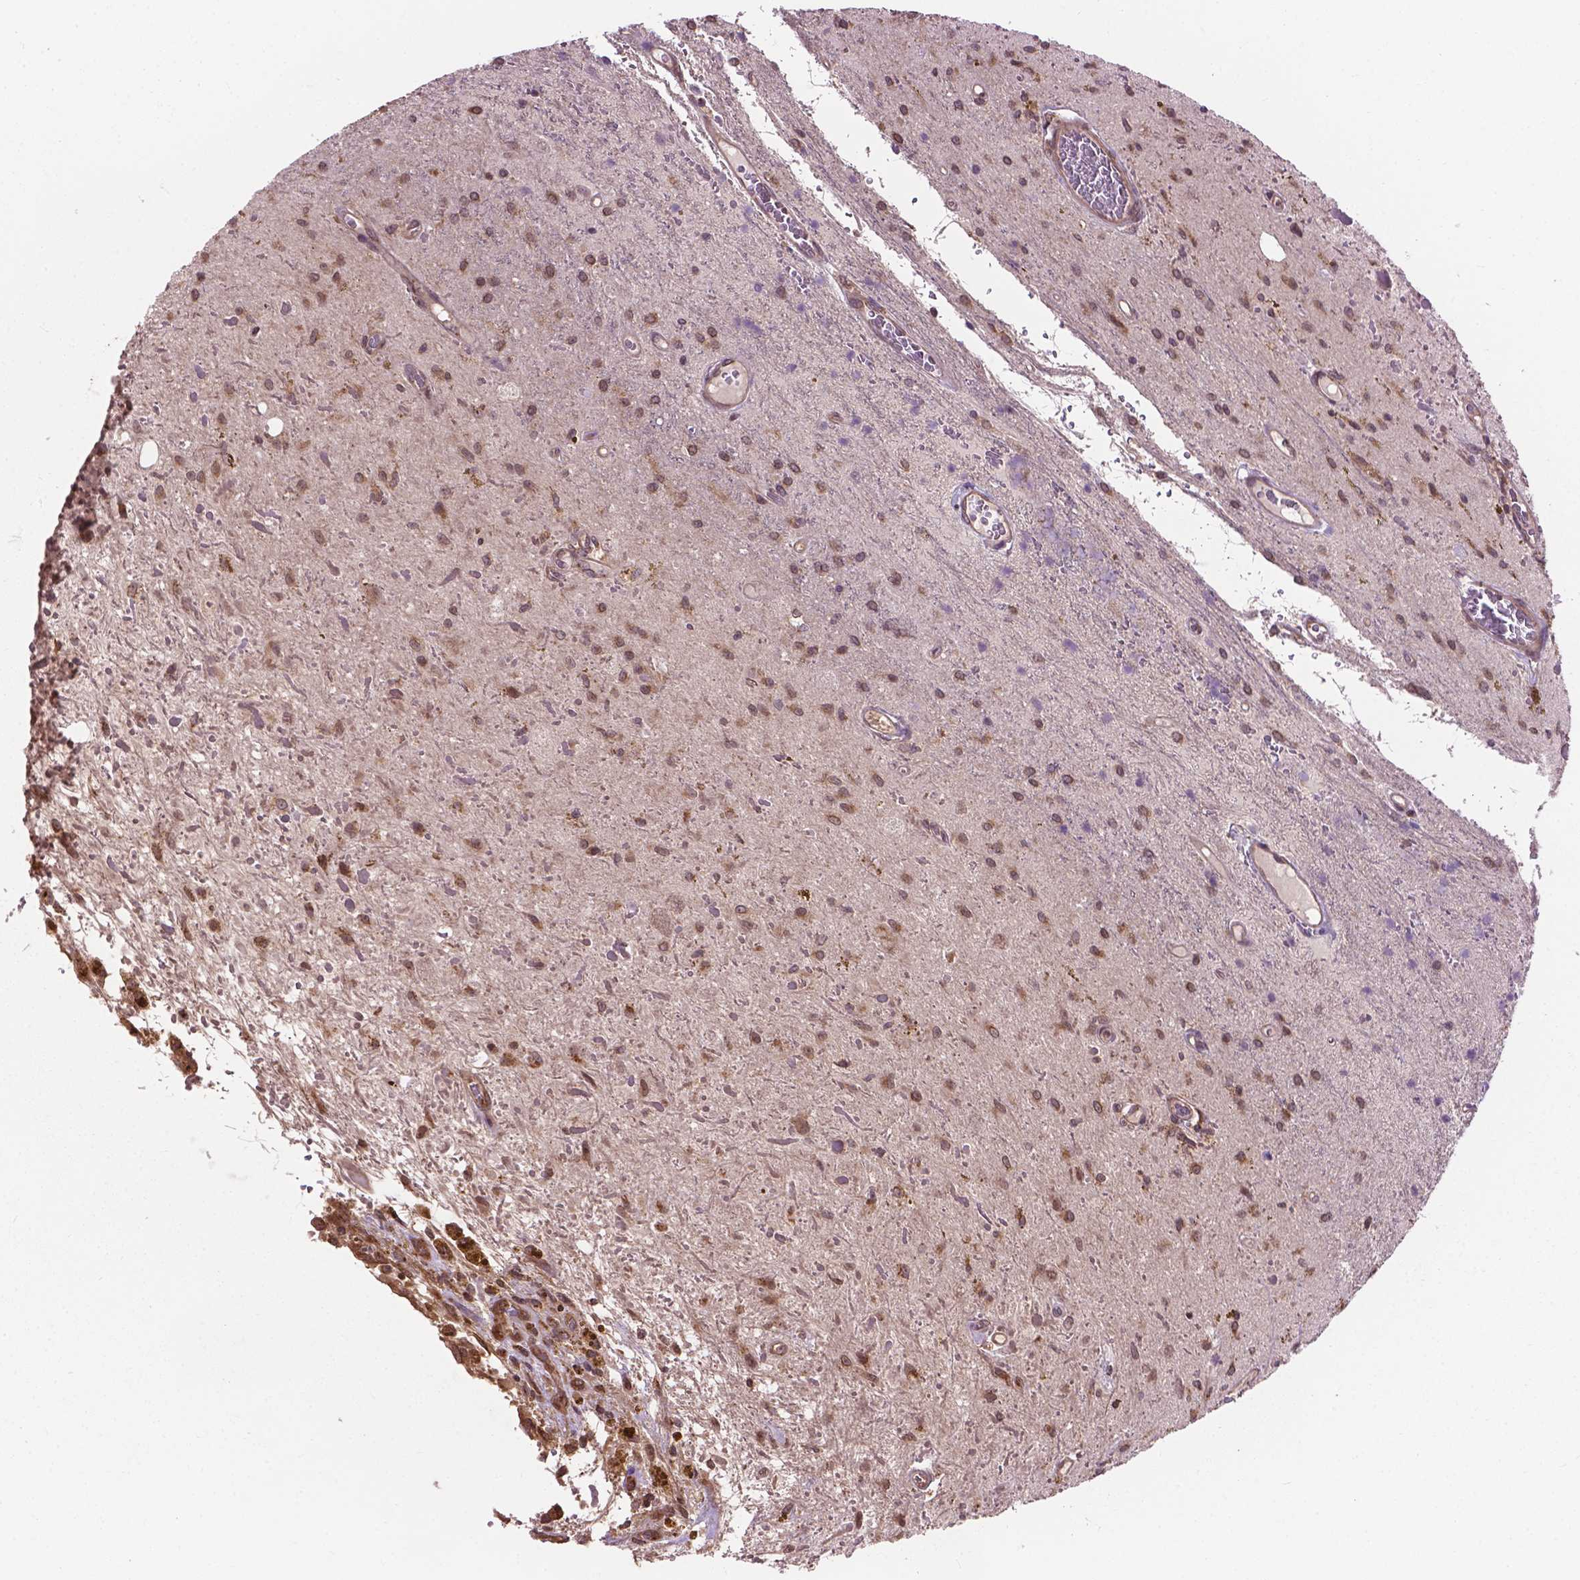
{"staining": {"intensity": "moderate", "quantity": "25%-75%", "location": "cytoplasmic/membranous"}, "tissue": "glioma", "cell_type": "Tumor cells", "image_type": "cancer", "snomed": [{"axis": "morphology", "description": "Glioma, malignant, Low grade"}, {"axis": "topography", "description": "Cerebellum"}], "caption": "Glioma stained with IHC demonstrates moderate cytoplasmic/membranous positivity in about 25%-75% of tumor cells.", "gene": "PPP1CB", "patient": {"sex": "female", "age": 14}}